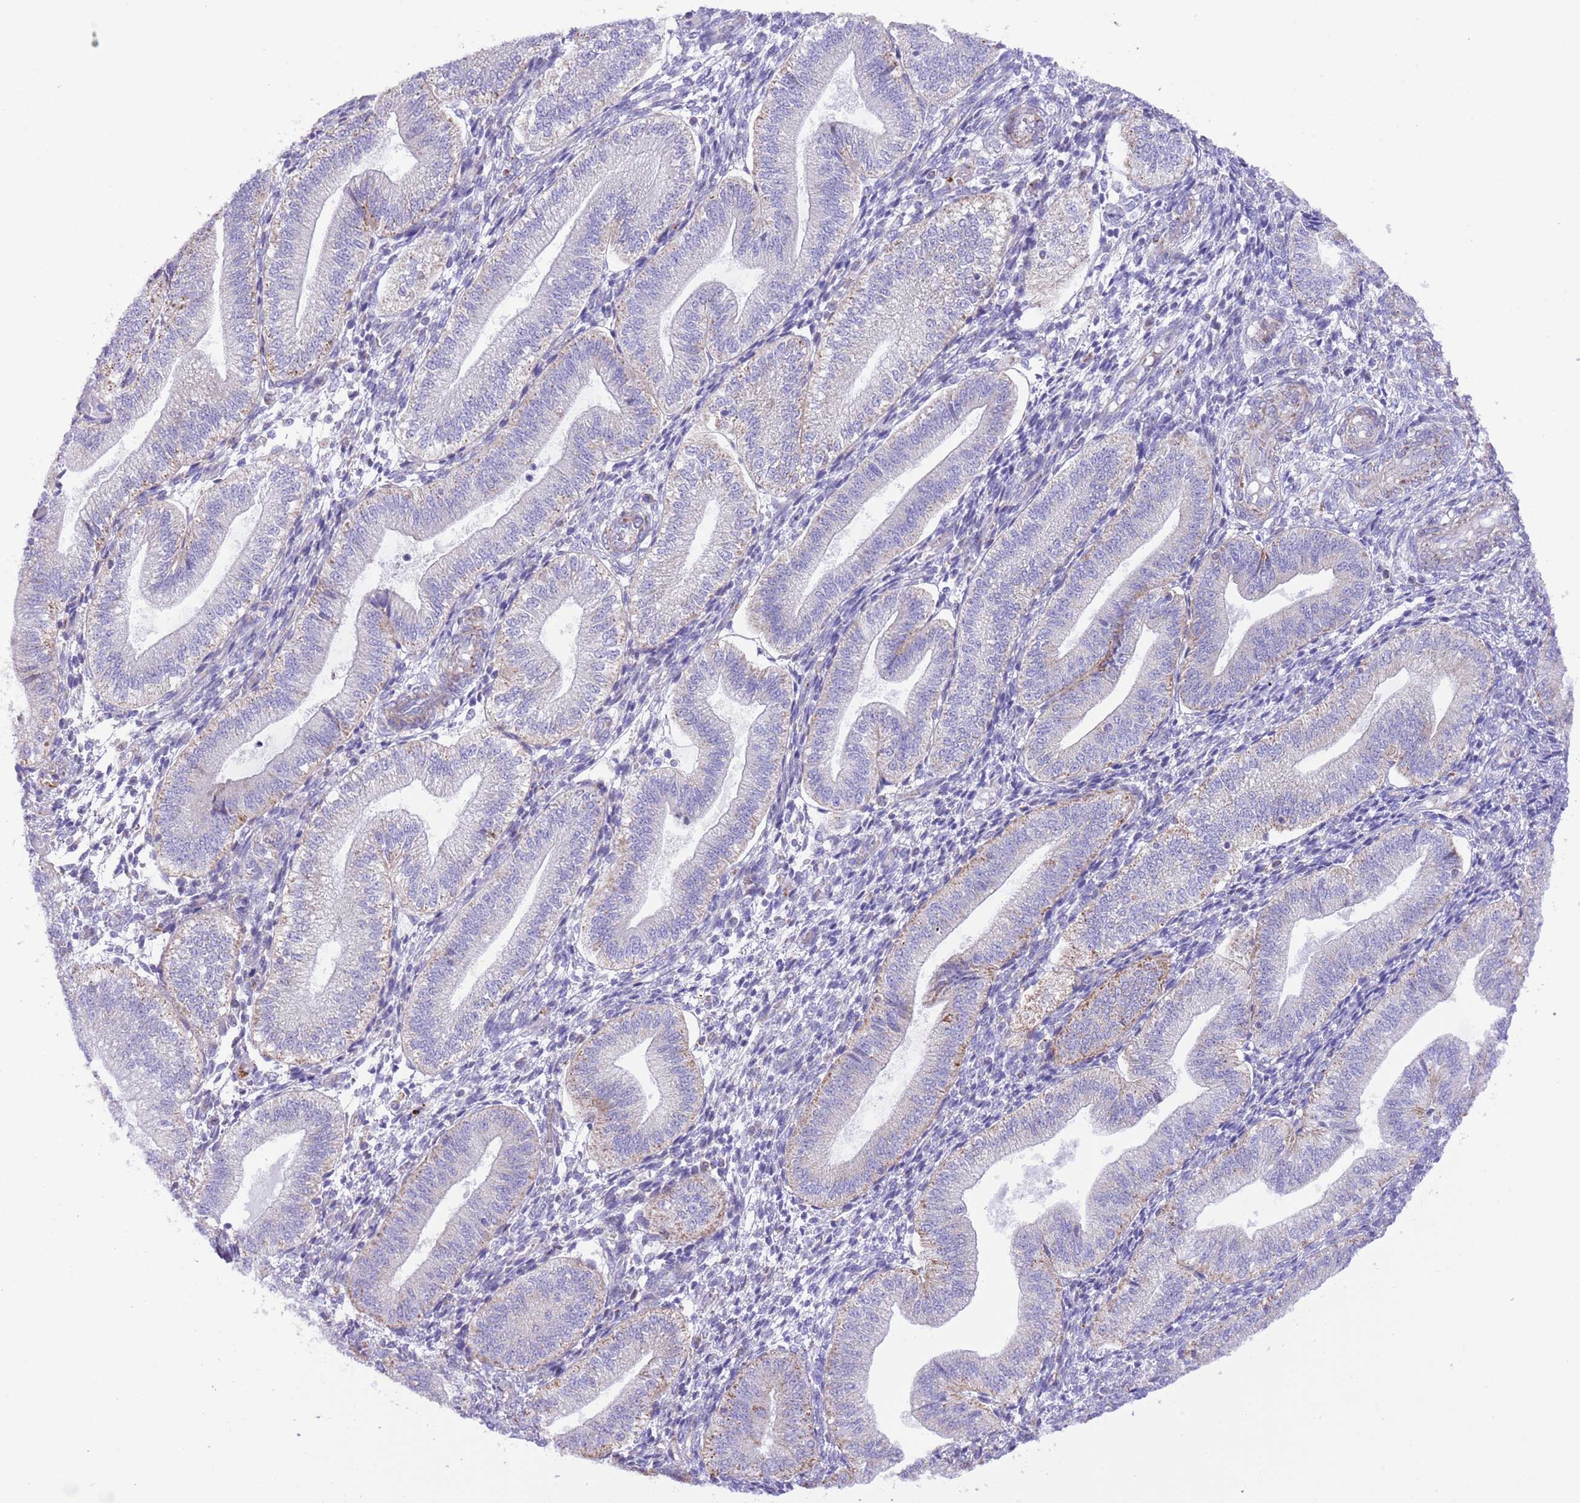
{"staining": {"intensity": "negative", "quantity": "none", "location": "none"}, "tissue": "endometrium", "cell_type": "Cells in endometrial stroma", "image_type": "normal", "snomed": [{"axis": "morphology", "description": "Normal tissue, NOS"}, {"axis": "topography", "description": "Endometrium"}], "caption": "Protein analysis of benign endometrium reveals no significant staining in cells in endometrial stroma.", "gene": "SS18L2", "patient": {"sex": "female", "age": 34}}